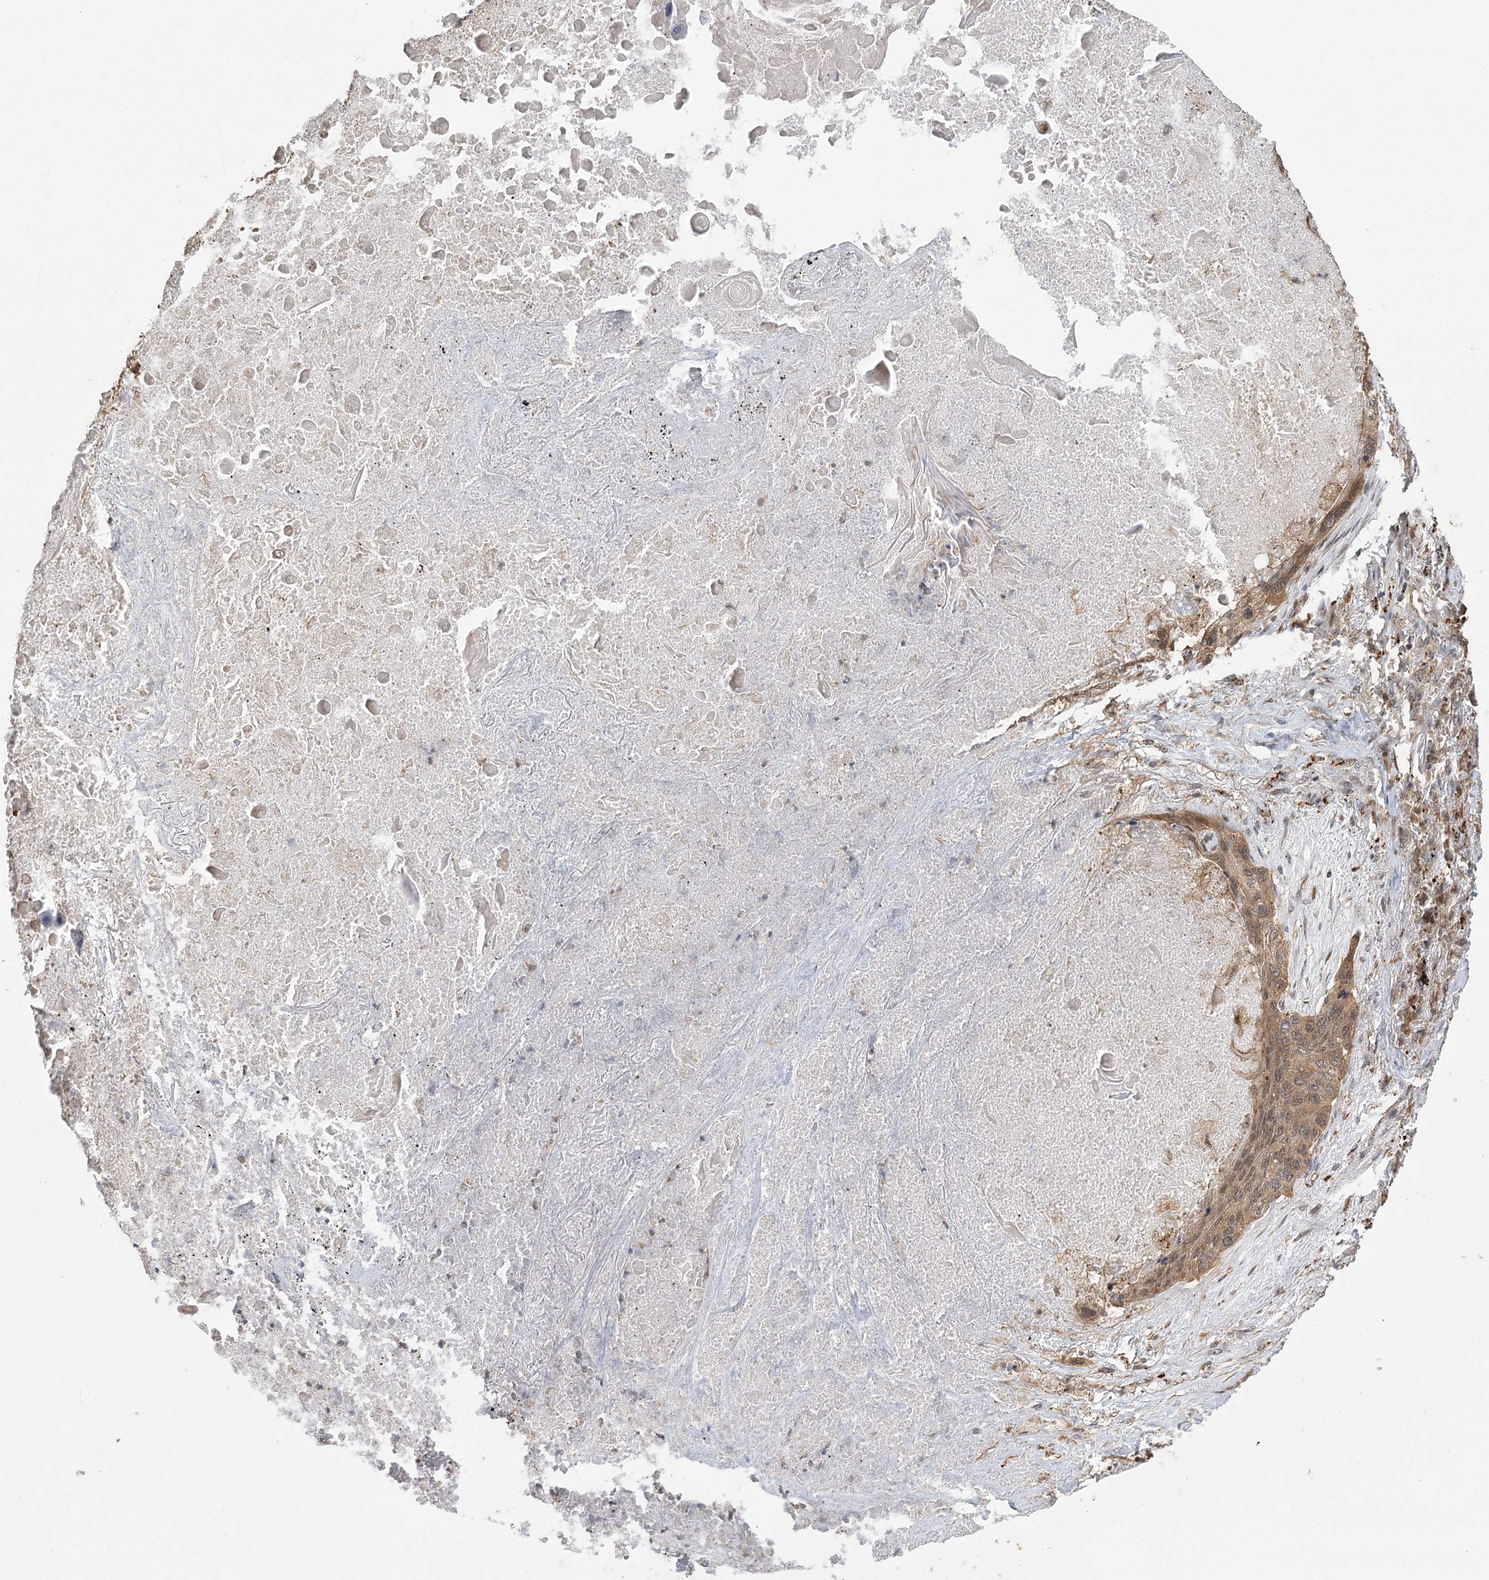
{"staining": {"intensity": "weak", "quantity": ">75%", "location": "cytoplasmic/membranous"}, "tissue": "lung cancer", "cell_type": "Tumor cells", "image_type": "cancer", "snomed": [{"axis": "morphology", "description": "Squamous cell carcinoma, NOS"}, {"axis": "topography", "description": "Lung"}], "caption": "About >75% of tumor cells in lung cancer show weak cytoplasmic/membranous protein positivity as visualized by brown immunohistochemical staining.", "gene": "SERGEF", "patient": {"sex": "female", "age": 63}}